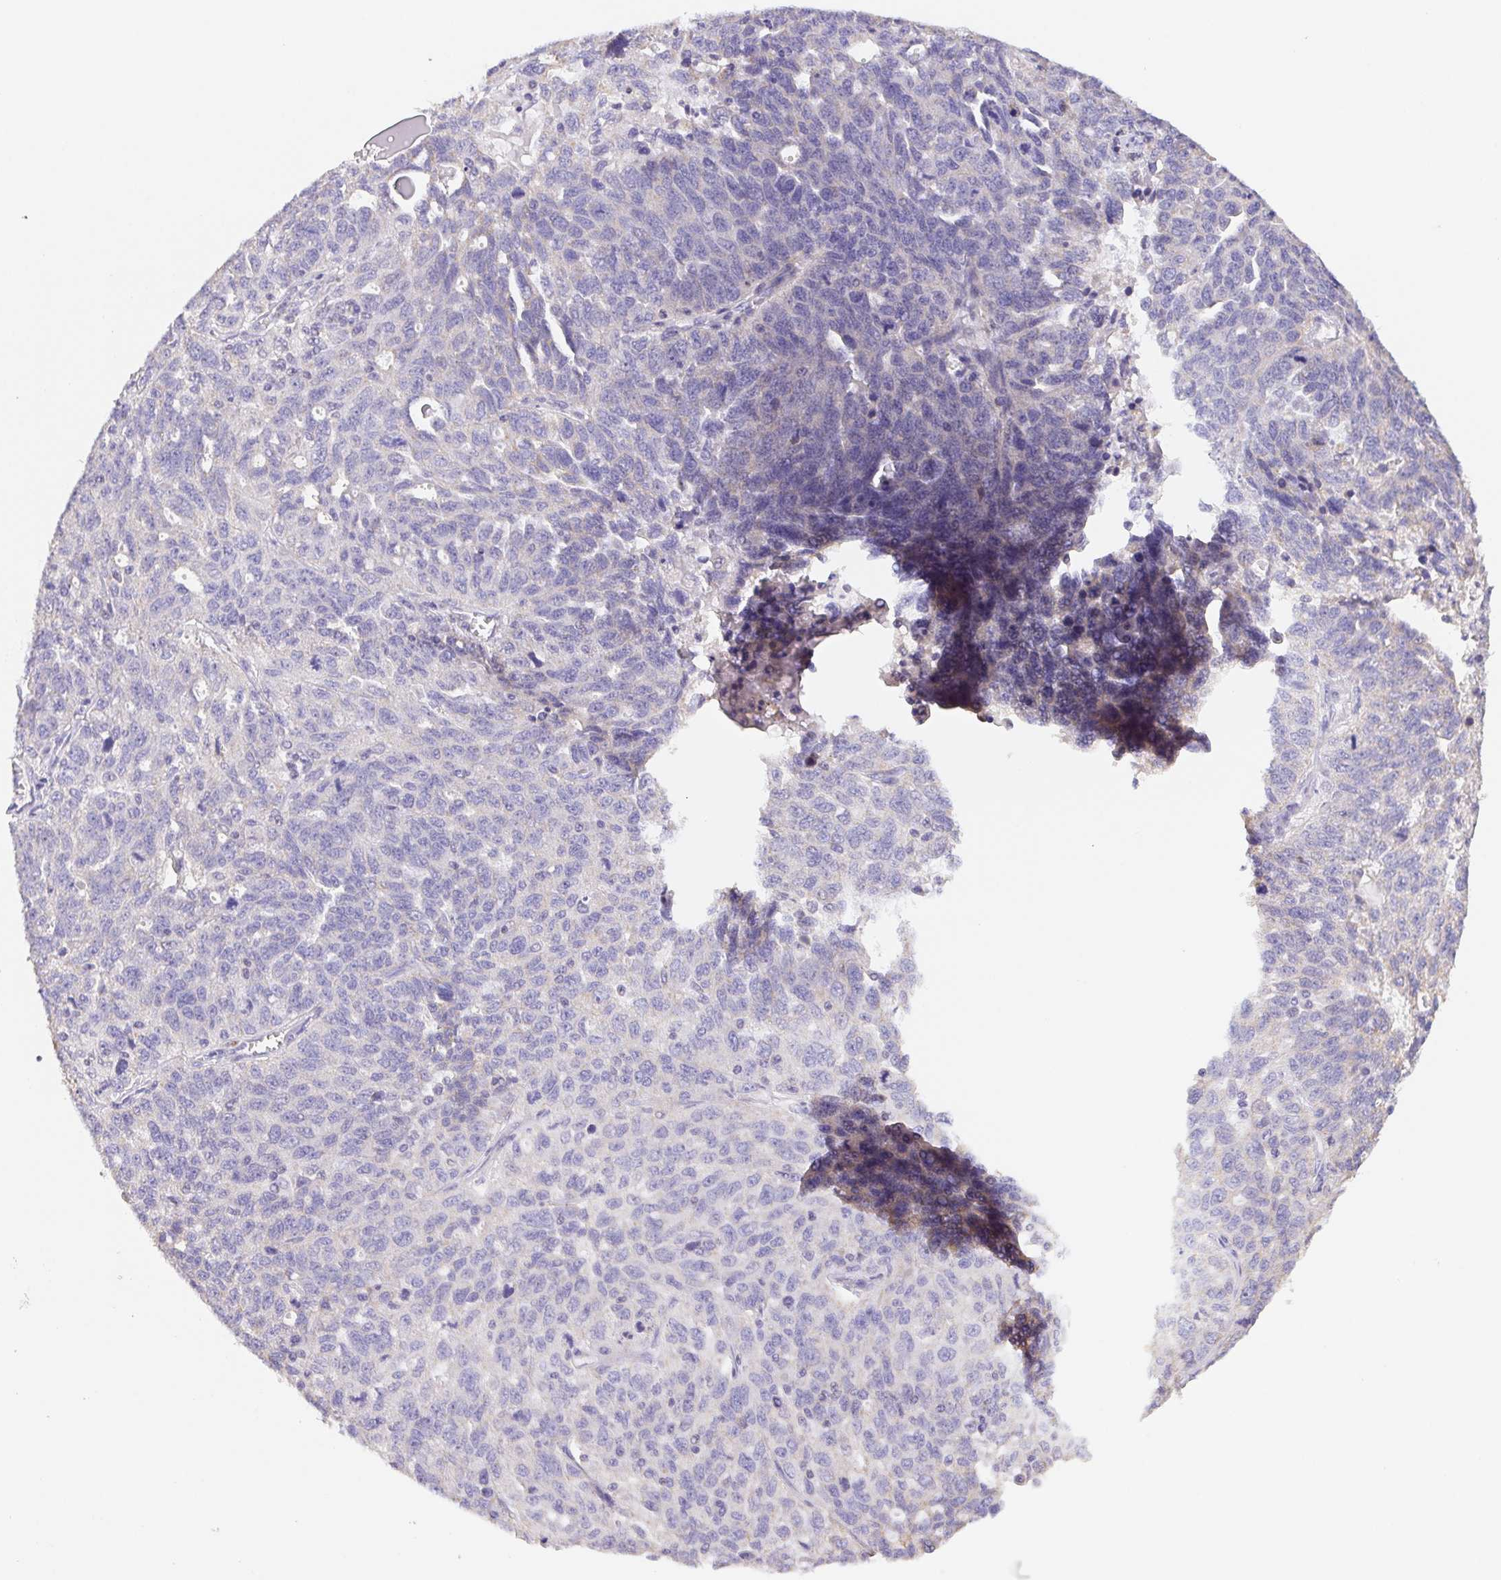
{"staining": {"intensity": "negative", "quantity": "none", "location": "none"}, "tissue": "ovarian cancer", "cell_type": "Tumor cells", "image_type": "cancer", "snomed": [{"axis": "morphology", "description": "Cystadenocarcinoma, serous, NOS"}, {"axis": "topography", "description": "Ovary"}], "caption": "Tumor cells show no significant expression in ovarian serous cystadenocarcinoma.", "gene": "FKBP6", "patient": {"sex": "female", "age": 71}}